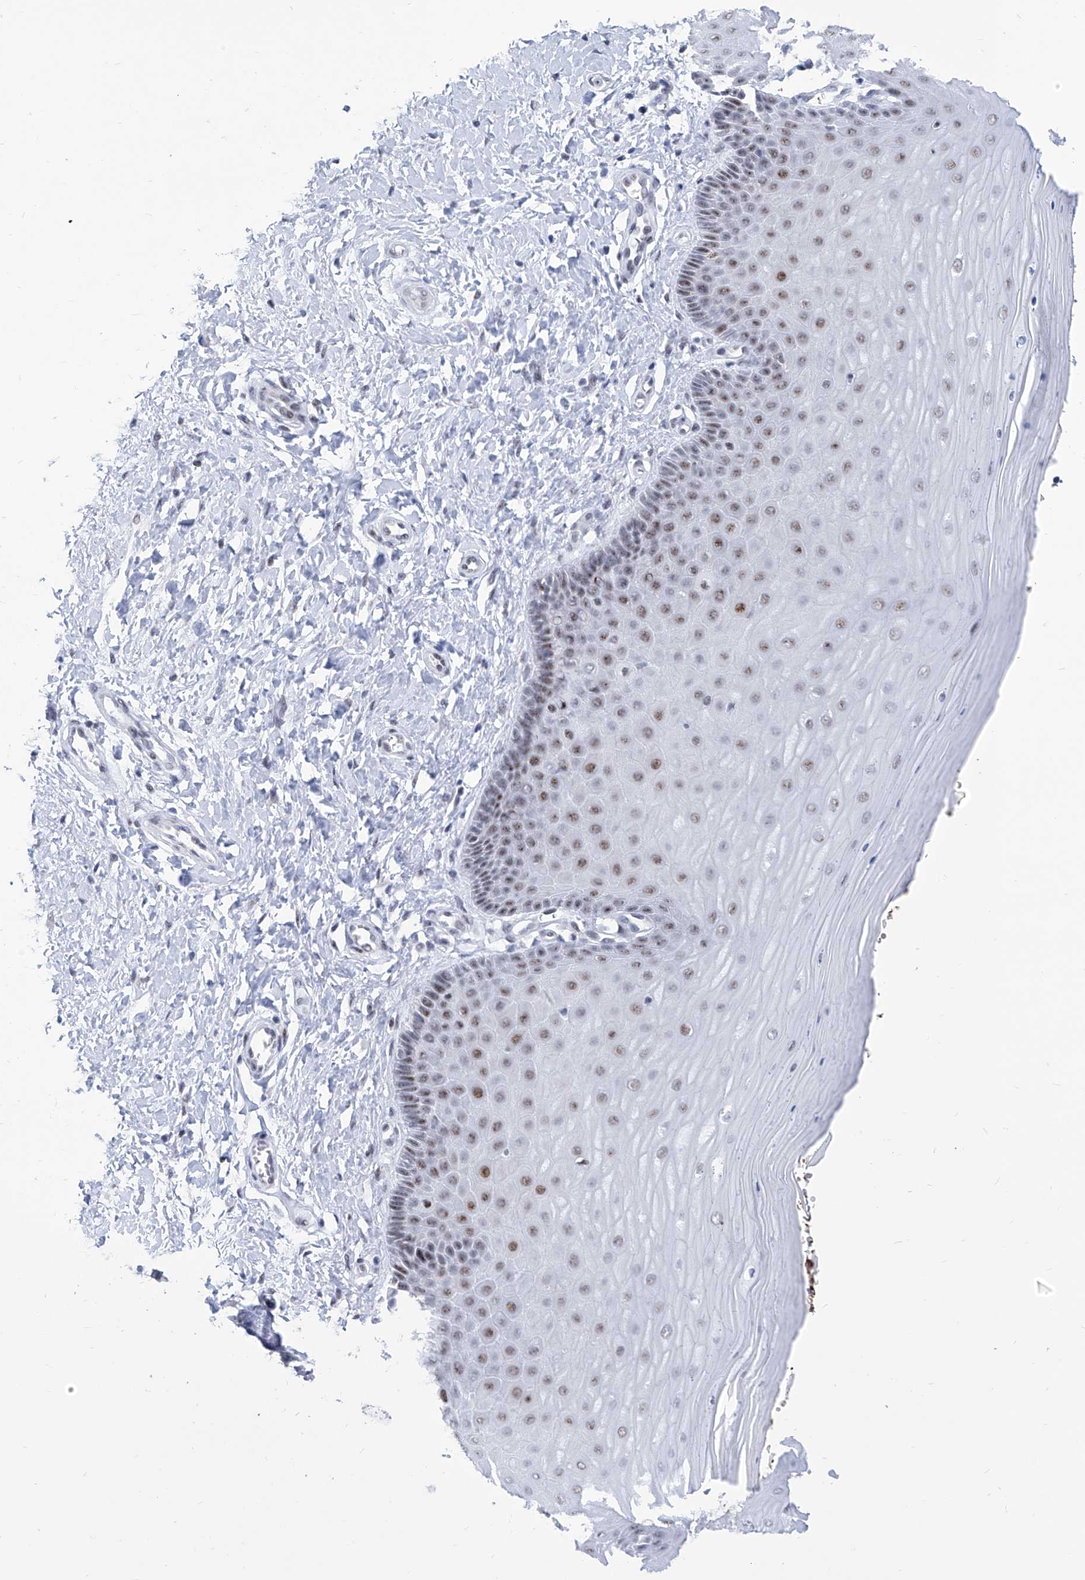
{"staining": {"intensity": "weak", "quantity": "<25%", "location": "nuclear"}, "tissue": "cervix", "cell_type": "Glandular cells", "image_type": "normal", "snomed": [{"axis": "morphology", "description": "Normal tissue, NOS"}, {"axis": "topography", "description": "Cervix"}], "caption": "This is a histopathology image of immunohistochemistry (IHC) staining of normal cervix, which shows no expression in glandular cells.", "gene": "SART1", "patient": {"sex": "female", "age": 55}}